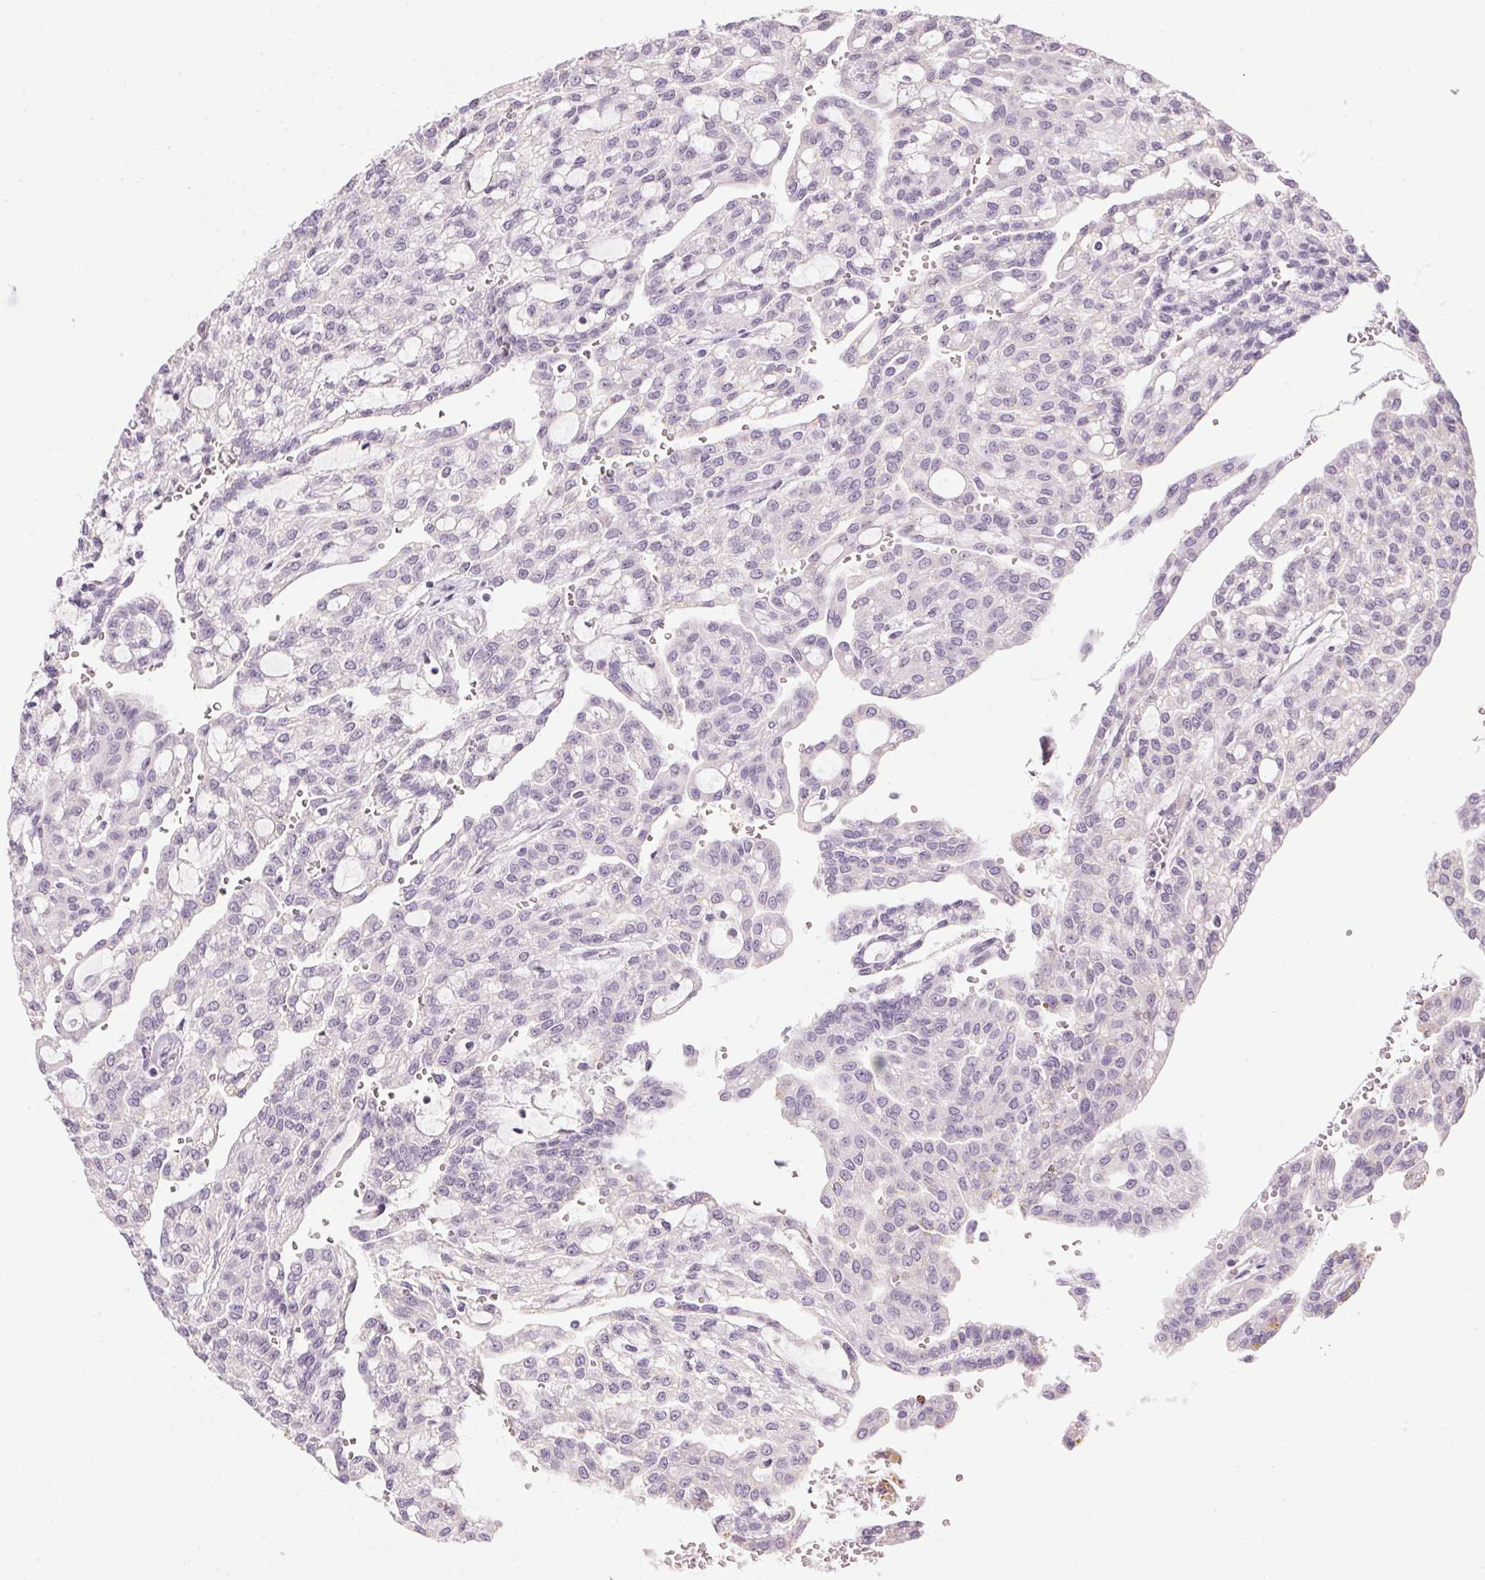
{"staining": {"intensity": "negative", "quantity": "none", "location": "none"}, "tissue": "renal cancer", "cell_type": "Tumor cells", "image_type": "cancer", "snomed": [{"axis": "morphology", "description": "Adenocarcinoma, NOS"}, {"axis": "topography", "description": "Kidney"}], "caption": "The micrograph displays no significant staining in tumor cells of renal cancer (adenocarcinoma). Brightfield microscopy of IHC stained with DAB (3,3'-diaminobenzidine) (brown) and hematoxylin (blue), captured at high magnification.", "gene": "TMEM72", "patient": {"sex": "male", "age": 63}}